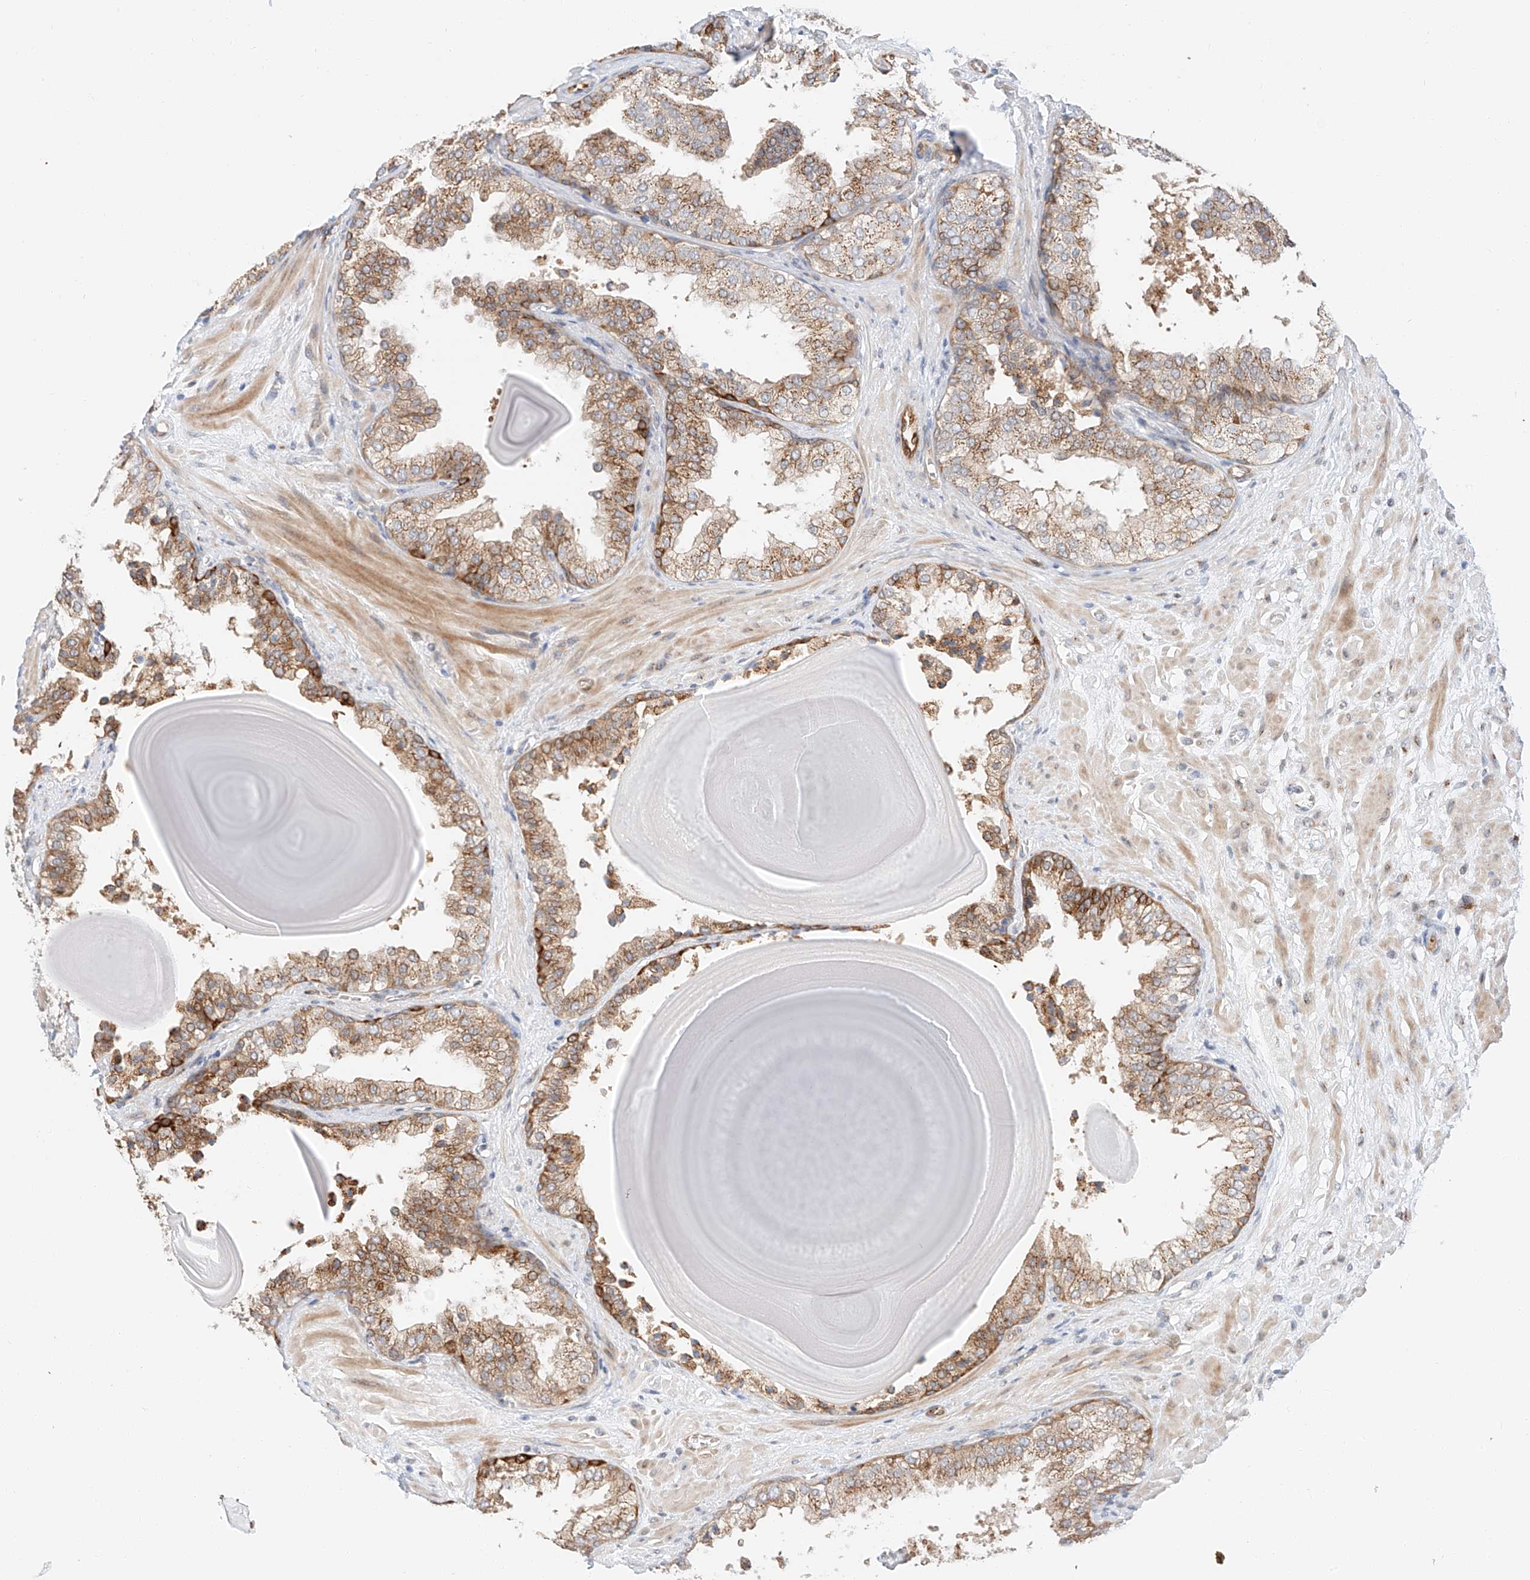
{"staining": {"intensity": "strong", "quantity": ">75%", "location": "cytoplasmic/membranous"}, "tissue": "prostate", "cell_type": "Glandular cells", "image_type": "normal", "snomed": [{"axis": "morphology", "description": "Normal tissue, NOS"}, {"axis": "topography", "description": "Prostate"}], "caption": "A high-resolution micrograph shows immunohistochemistry staining of normal prostate, which displays strong cytoplasmic/membranous positivity in about >75% of glandular cells.", "gene": "CARMIL1", "patient": {"sex": "male", "age": 48}}